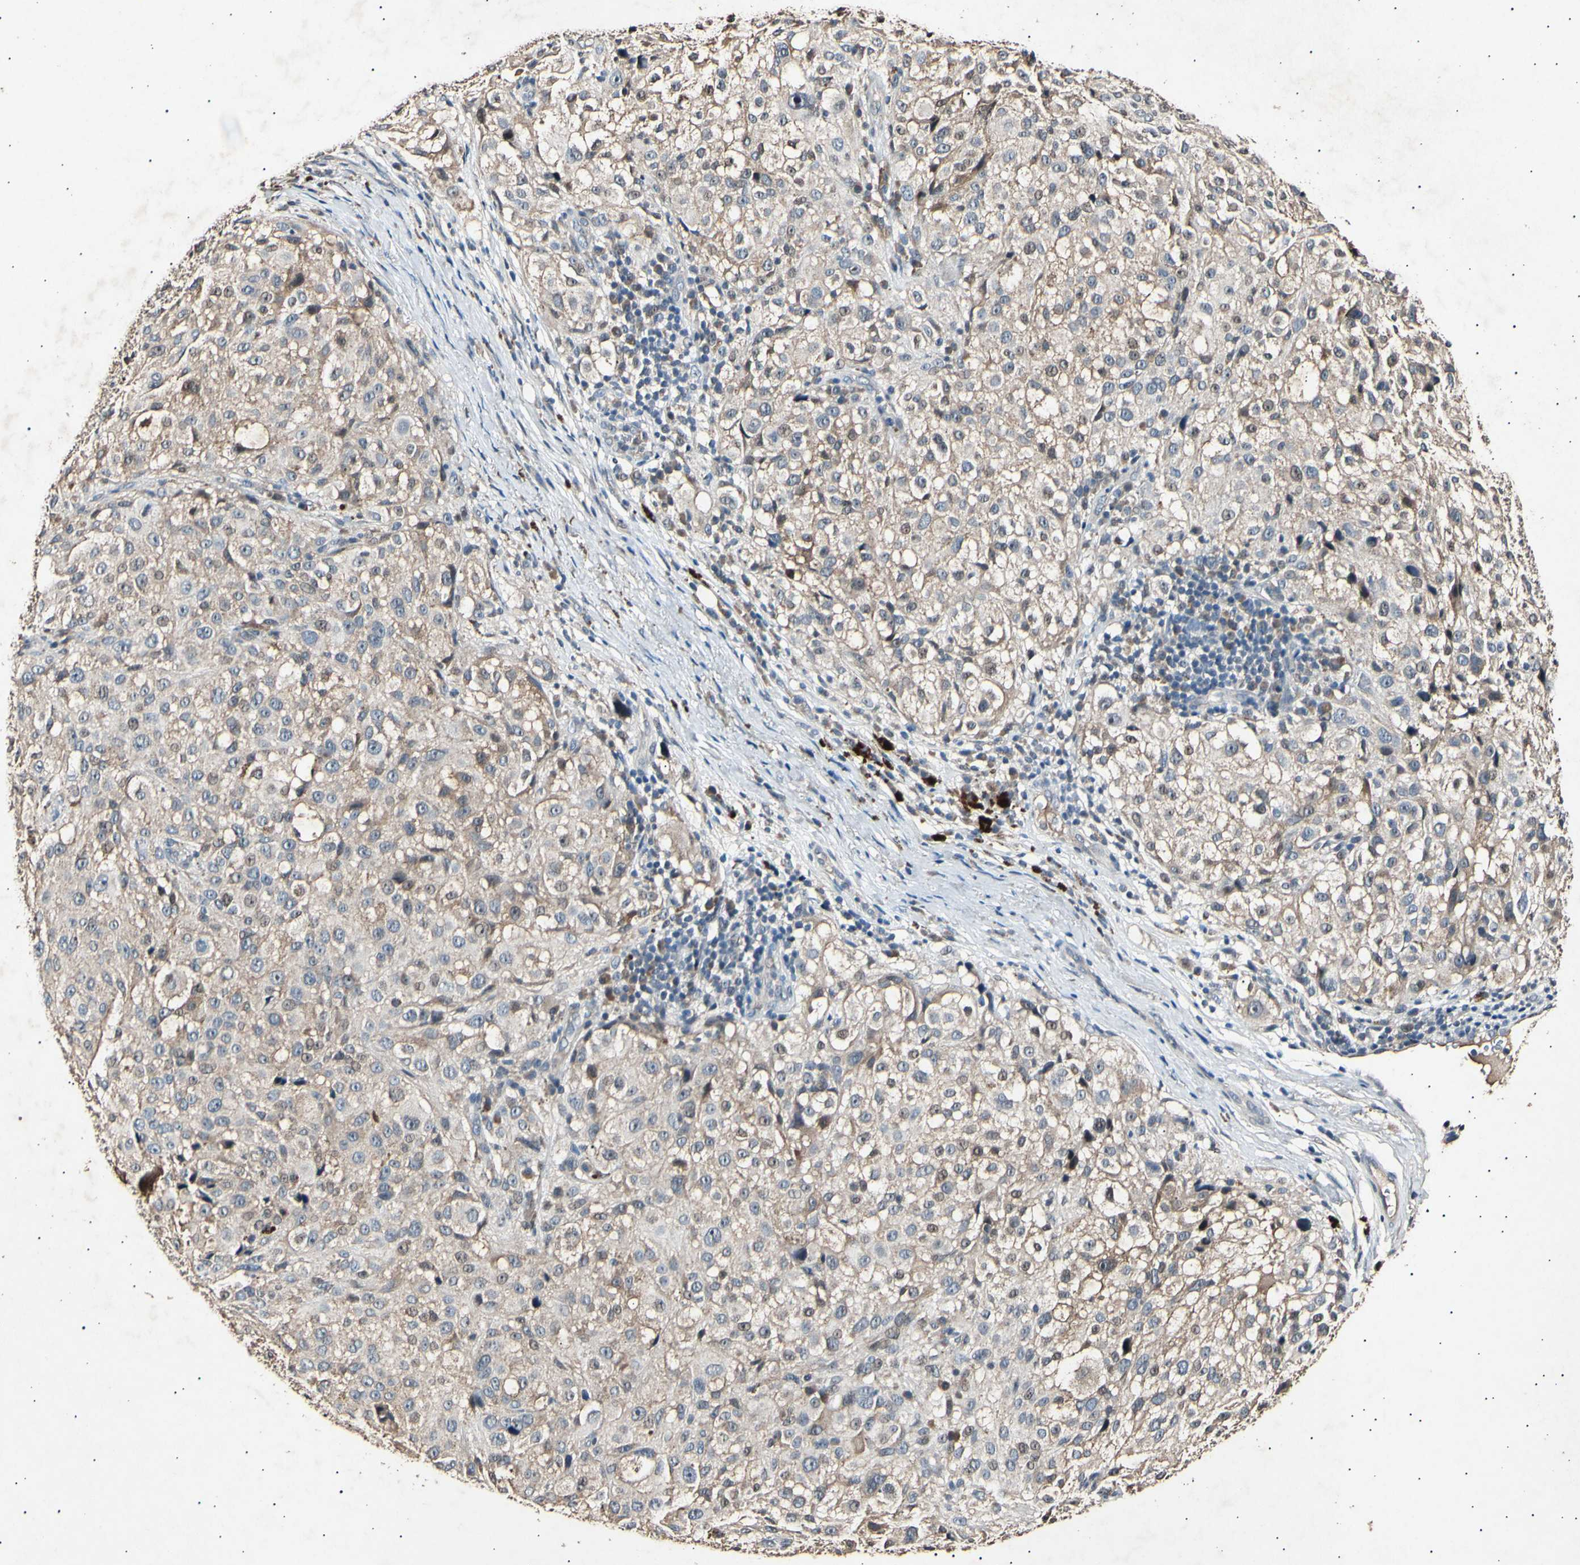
{"staining": {"intensity": "weak", "quantity": ">75%", "location": "cytoplasmic/membranous"}, "tissue": "melanoma", "cell_type": "Tumor cells", "image_type": "cancer", "snomed": [{"axis": "morphology", "description": "Necrosis, NOS"}, {"axis": "morphology", "description": "Malignant melanoma, NOS"}, {"axis": "topography", "description": "Skin"}], "caption": "Immunohistochemical staining of human melanoma reveals low levels of weak cytoplasmic/membranous protein expression in approximately >75% of tumor cells.", "gene": "ADCY3", "patient": {"sex": "female", "age": 87}}